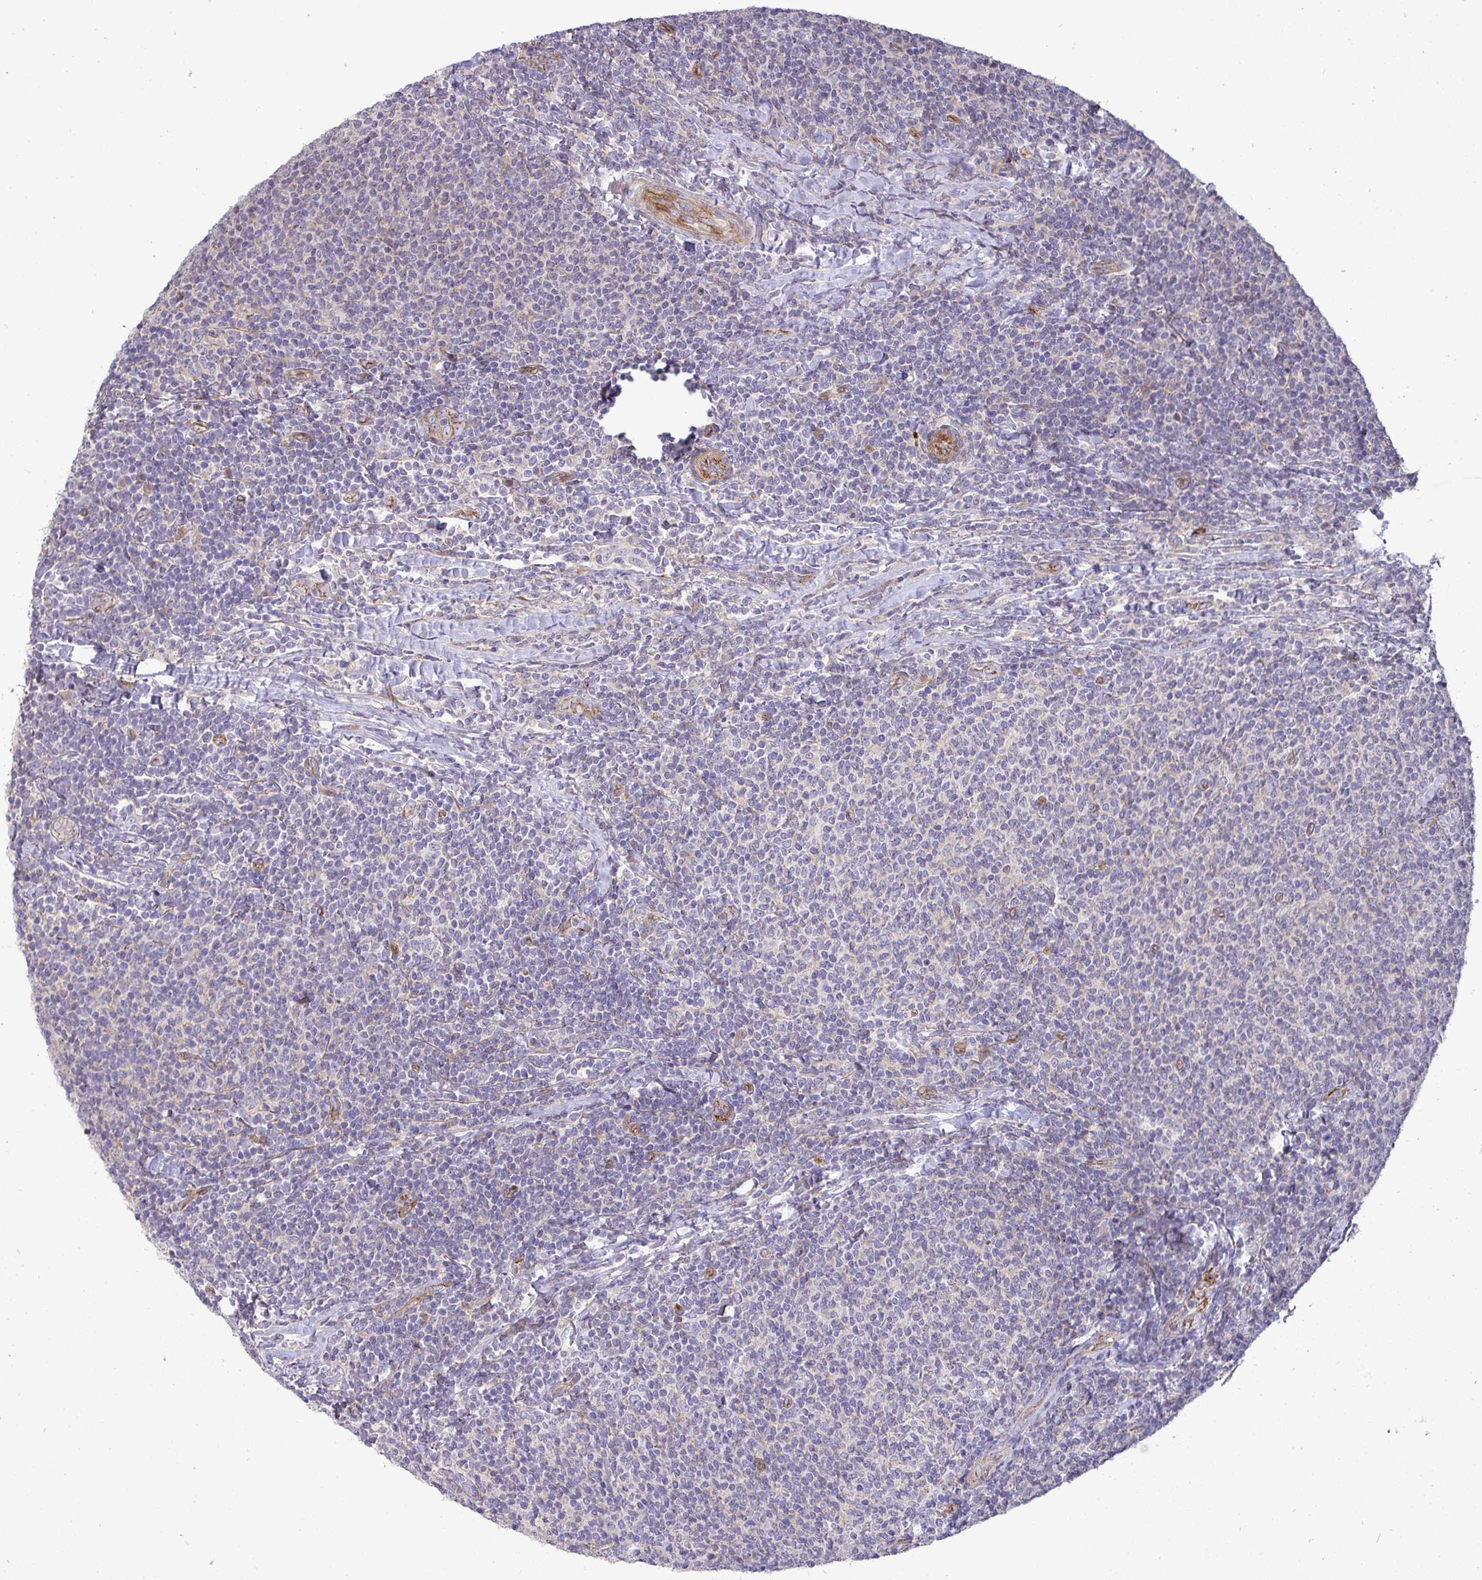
{"staining": {"intensity": "negative", "quantity": "none", "location": "none"}, "tissue": "lymphoma", "cell_type": "Tumor cells", "image_type": "cancer", "snomed": [{"axis": "morphology", "description": "Malignant lymphoma, non-Hodgkin's type, Low grade"}, {"axis": "topography", "description": "Lymph node"}], "caption": "Image shows no protein expression in tumor cells of malignant lymphoma, non-Hodgkin's type (low-grade) tissue.", "gene": "SH2D1B", "patient": {"sex": "male", "age": 52}}